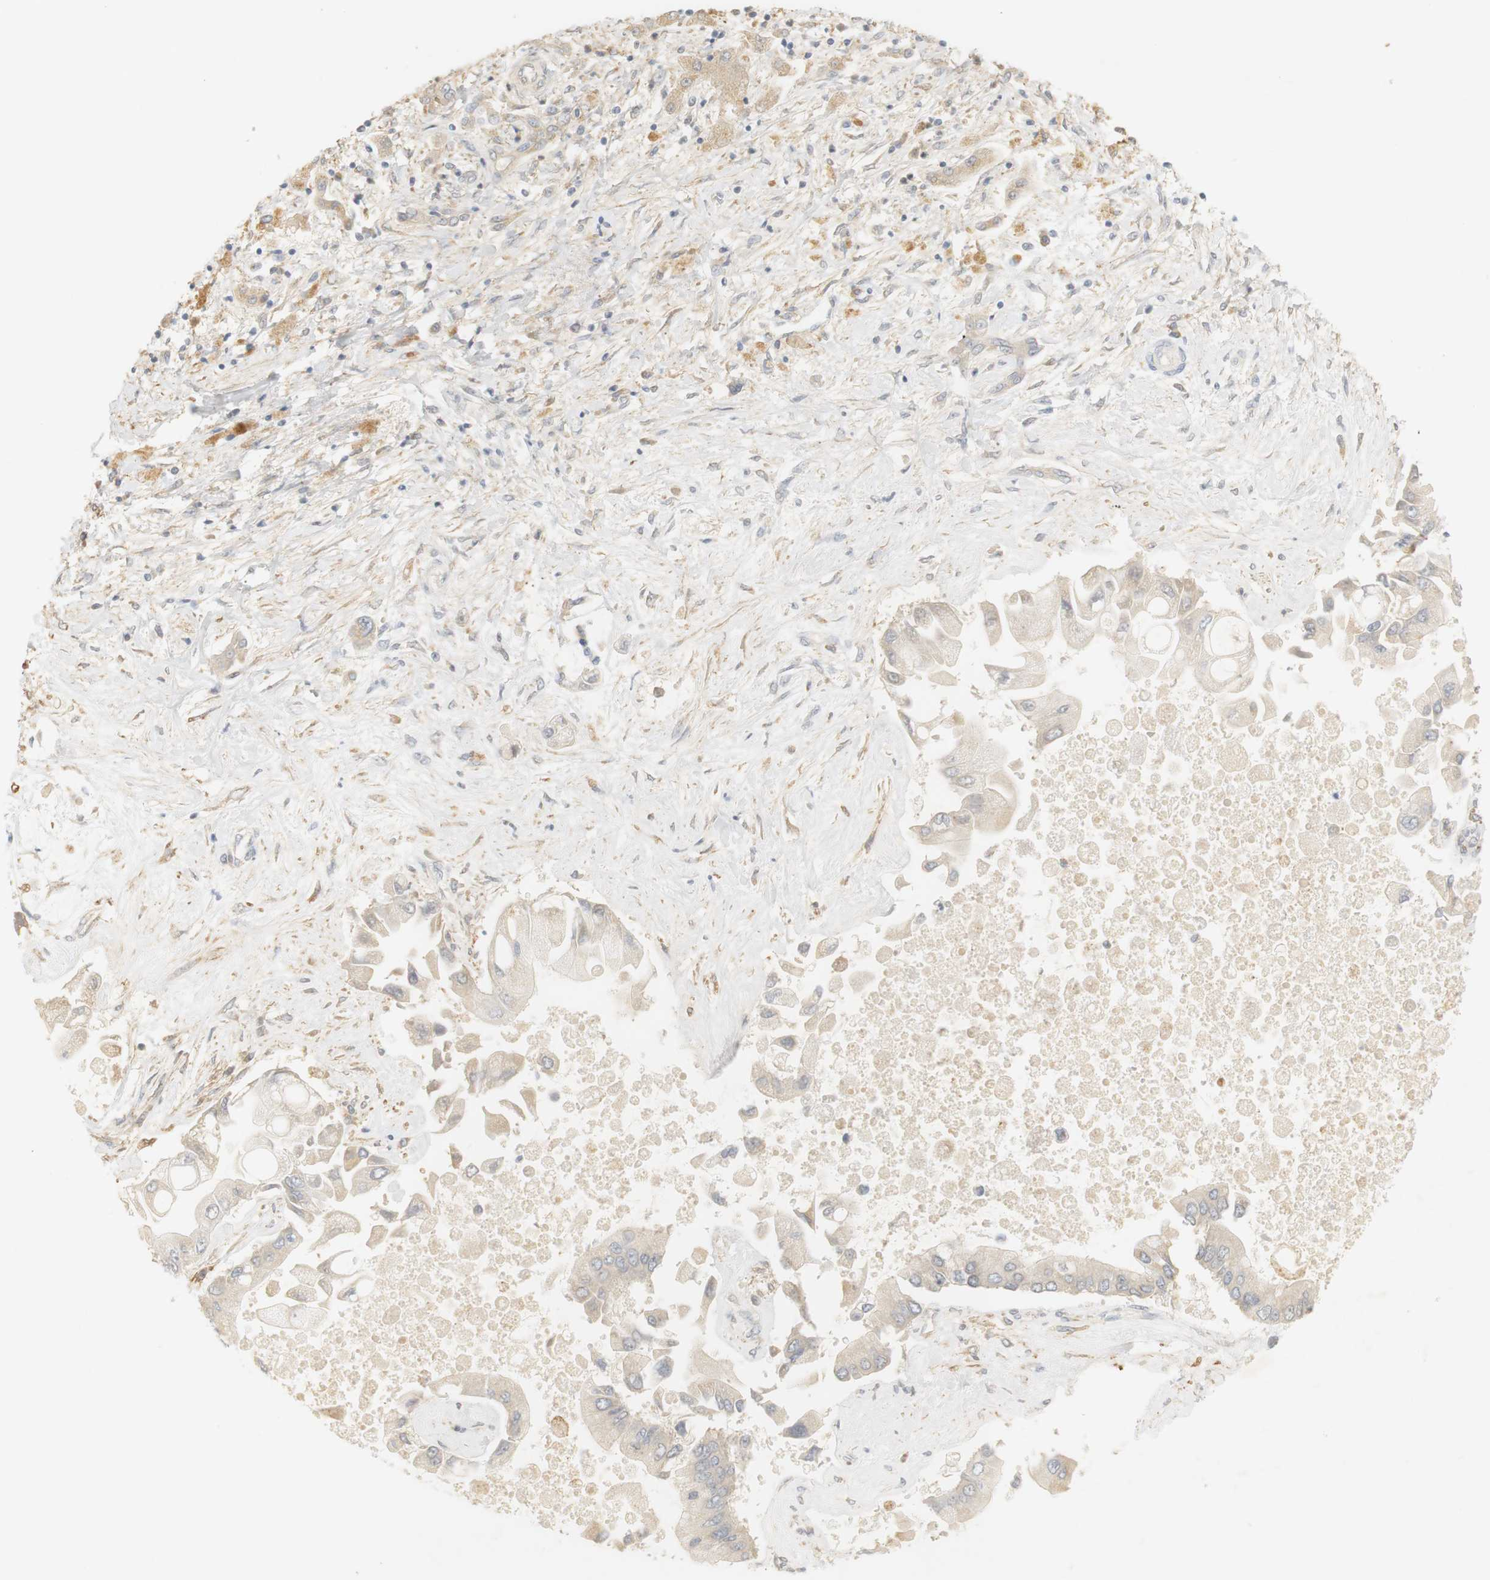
{"staining": {"intensity": "weak", "quantity": "<25%", "location": "cytoplasmic/membranous"}, "tissue": "liver cancer", "cell_type": "Tumor cells", "image_type": "cancer", "snomed": [{"axis": "morphology", "description": "Cholangiocarcinoma"}, {"axis": "topography", "description": "Liver"}], "caption": "Immunohistochemistry micrograph of human liver cancer (cholangiocarcinoma) stained for a protein (brown), which exhibits no positivity in tumor cells.", "gene": "RTN3", "patient": {"sex": "male", "age": 50}}